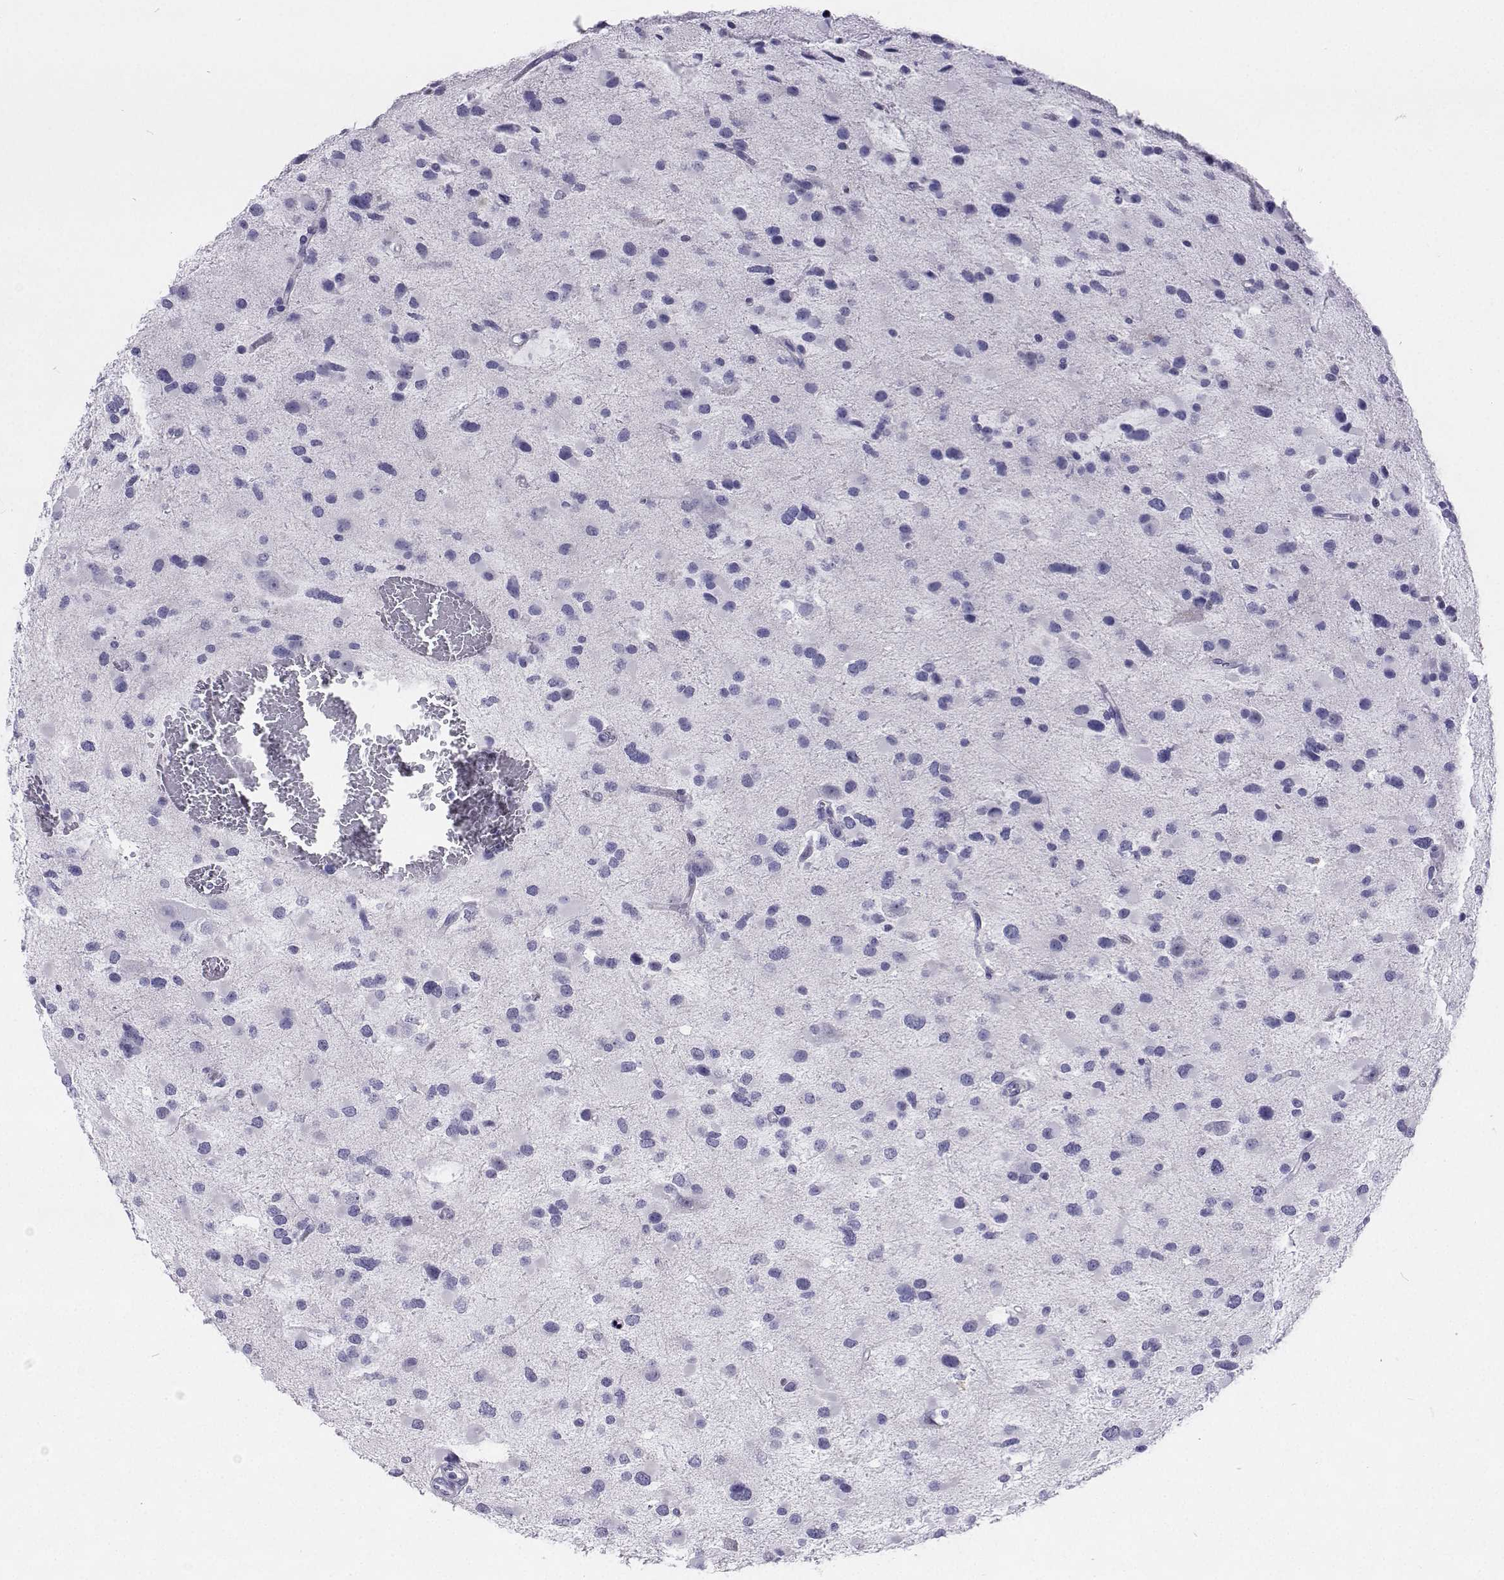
{"staining": {"intensity": "negative", "quantity": "none", "location": "none"}, "tissue": "glioma", "cell_type": "Tumor cells", "image_type": "cancer", "snomed": [{"axis": "morphology", "description": "Glioma, malignant, Low grade"}, {"axis": "topography", "description": "Brain"}], "caption": "Immunohistochemistry (IHC) micrograph of neoplastic tissue: human malignant glioma (low-grade) stained with DAB (3,3'-diaminobenzidine) reveals no significant protein expression in tumor cells.", "gene": "GALM", "patient": {"sex": "female", "age": 32}}